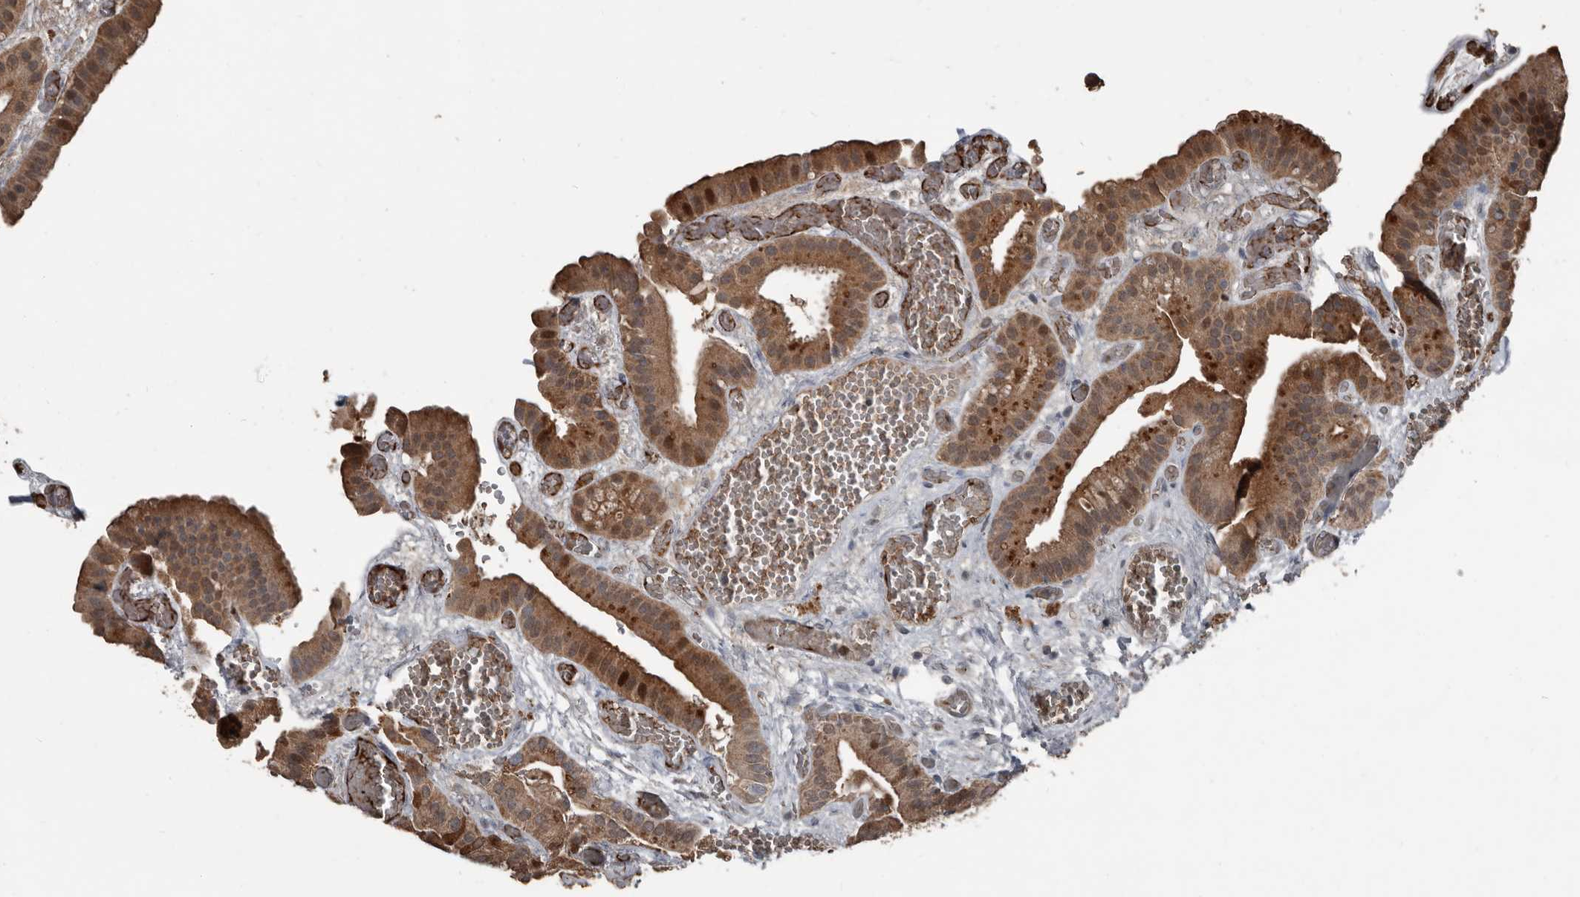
{"staining": {"intensity": "strong", "quantity": ">75%", "location": "cytoplasmic/membranous,nuclear"}, "tissue": "gallbladder", "cell_type": "Glandular cells", "image_type": "normal", "snomed": [{"axis": "morphology", "description": "Normal tissue, NOS"}, {"axis": "topography", "description": "Gallbladder"}], "caption": "This micrograph displays immunohistochemistry staining of unremarkable gallbladder, with high strong cytoplasmic/membranous,nuclear expression in about >75% of glandular cells.", "gene": "FSBP", "patient": {"sex": "female", "age": 64}}